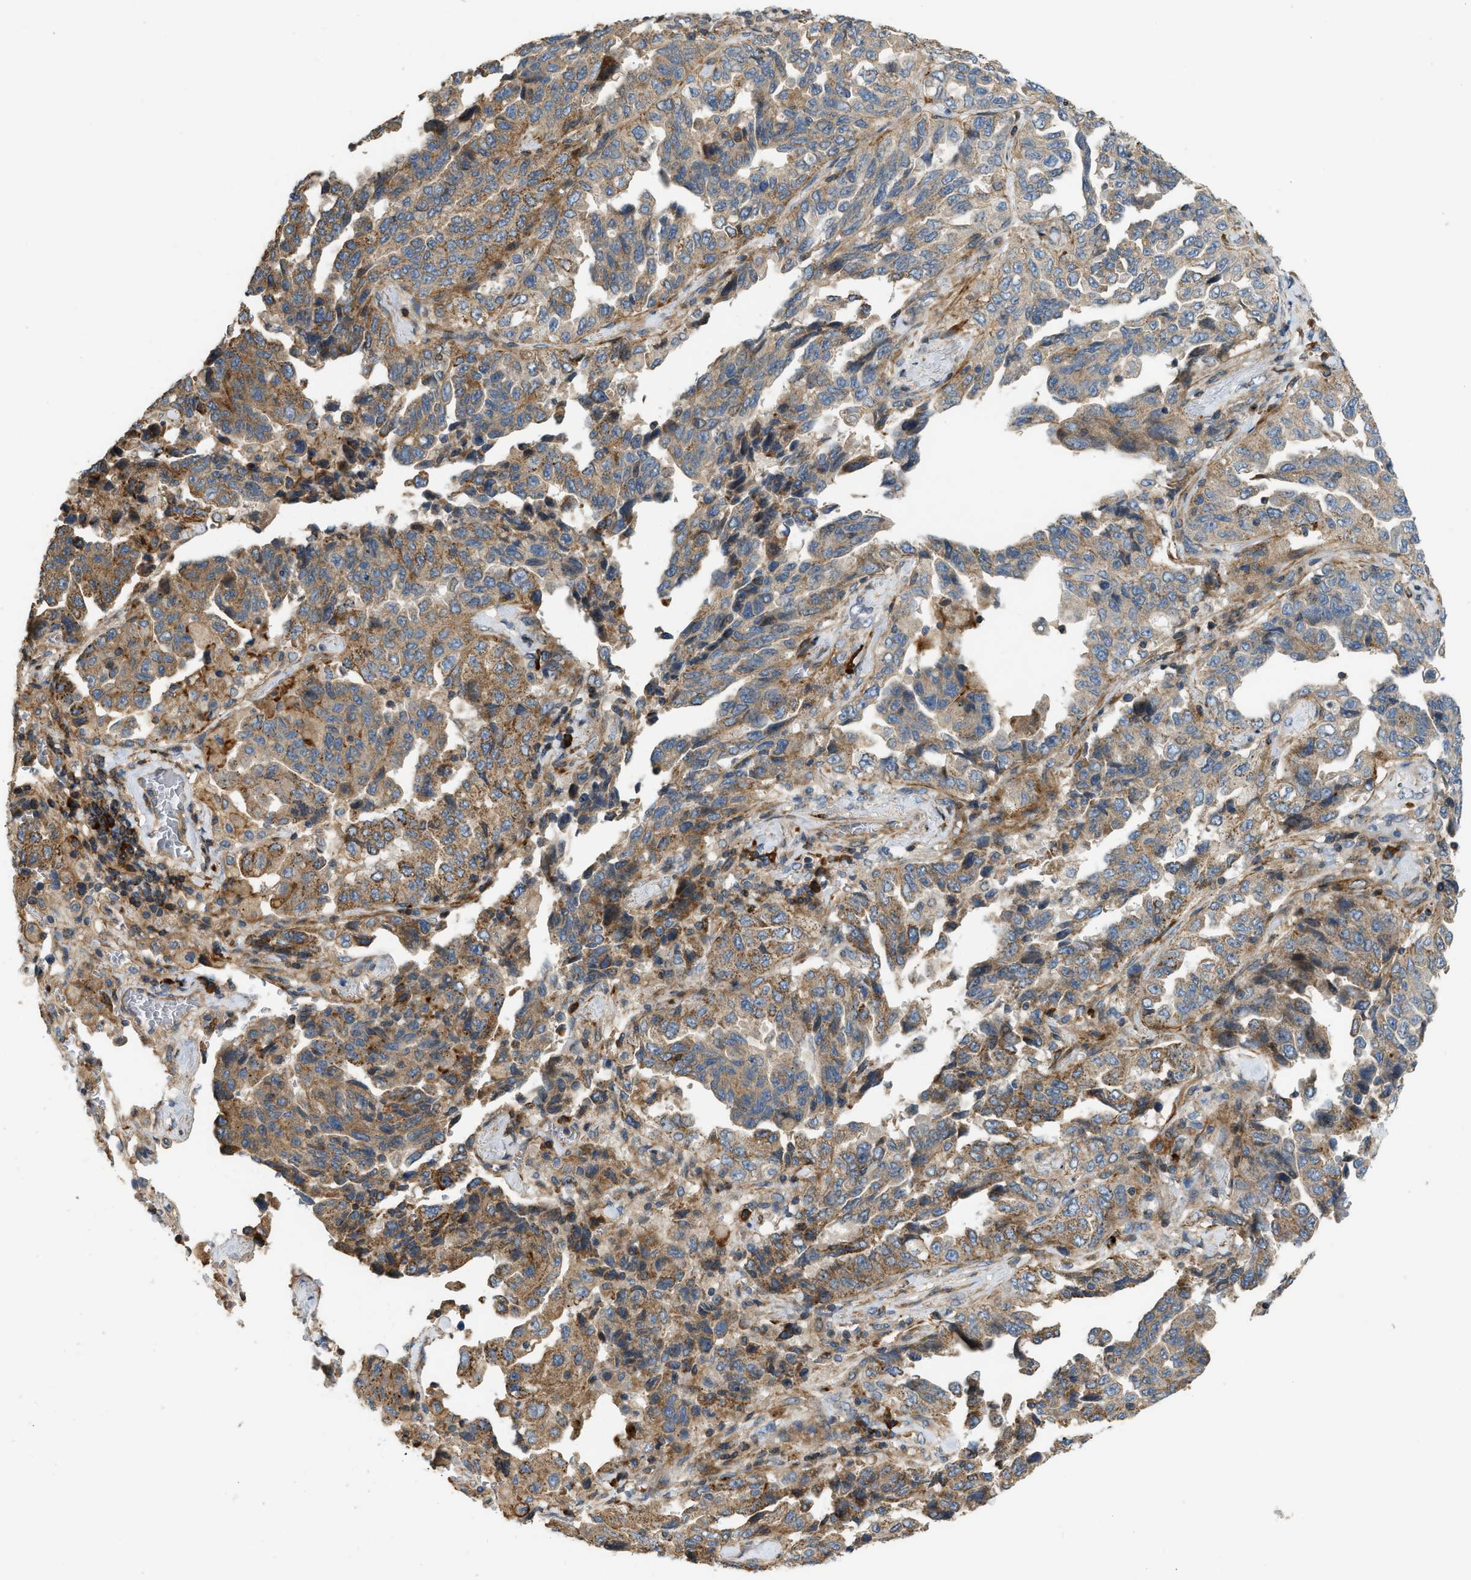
{"staining": {"intensity": "moderate", "quantity": ">75%", "location": "cytoplasmic/membranous"}, "tissue": "lung cancer", "cell_type": "Tumor cells", "image_type": "cancer", "snomed": [{"axis": "morphology", "description": "Adenocarcinoma, NOS"}, {"axis": "topography", "description": "Lung"}], "caption": "An IHC micrograph of neoplastic tissue is shown. Protein staining in brown highlights moderate cytoplasmic/membranous positivity in lung adenocarcinoma within tumor cells.", "gene": "BTN3A2", "patient": {"sex": "female", "age": 51}}